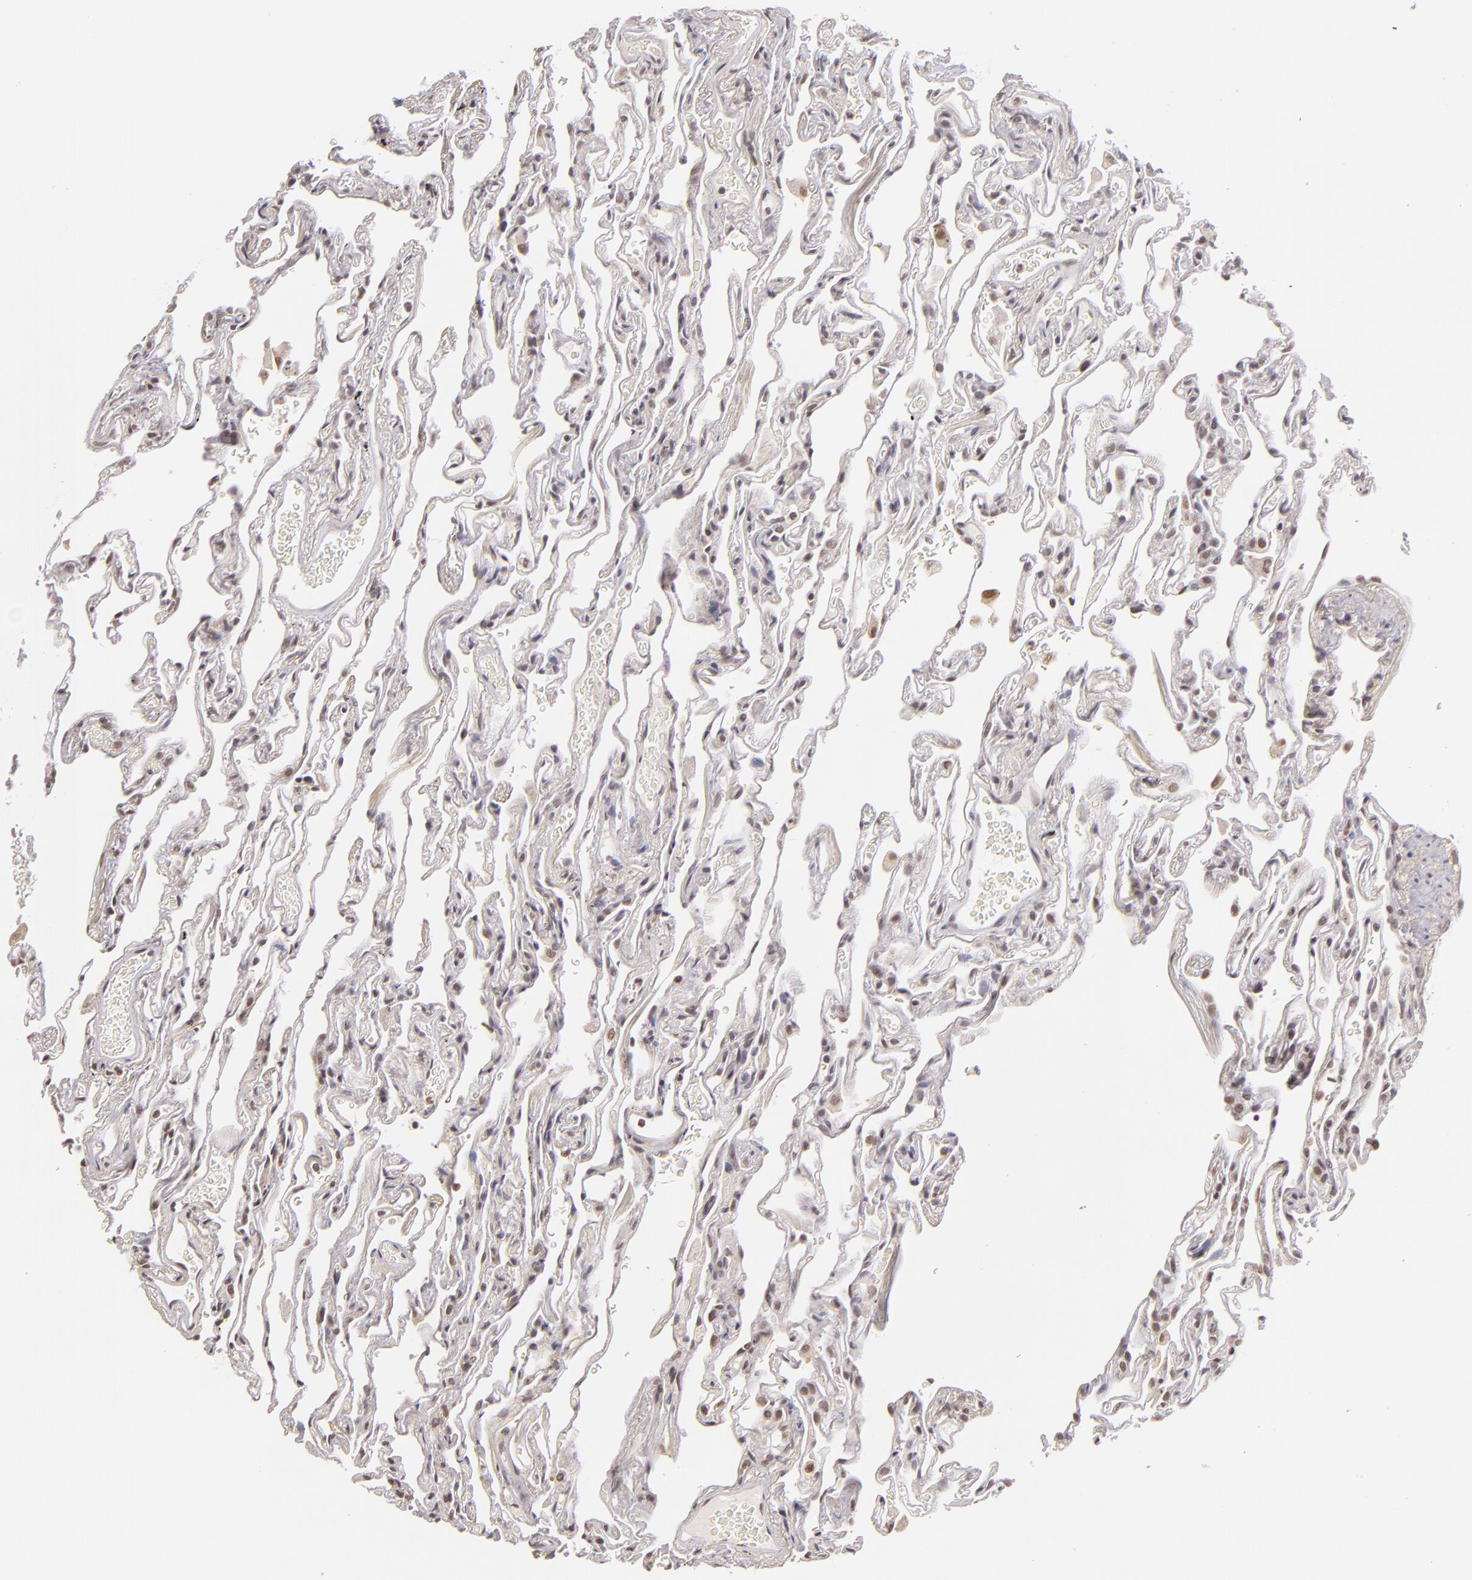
{"staining": {"intensity": "negative", "quantity": "none", "location": "none"}, "tissue": "lung", "cell_type": "Alveolar cells", "image_type": "normal", "snomed": [{"axis": "morphology", "description": "Normal tissue, NOS"}, {"axis": "morphology", "description": "Inflammation, NOS"}, {"axis": "topography", "description": "Lung"}], "caption": "IHC photomicrograph of benign lung stained for a protein (brown), which exhibits no expression in alveolar cells. (DAB (3,3'-diaminobenzidine) immunohistochemistry, high magnification).", "gene": "RARB", "patient": {"sex": "male", "age": 69}}